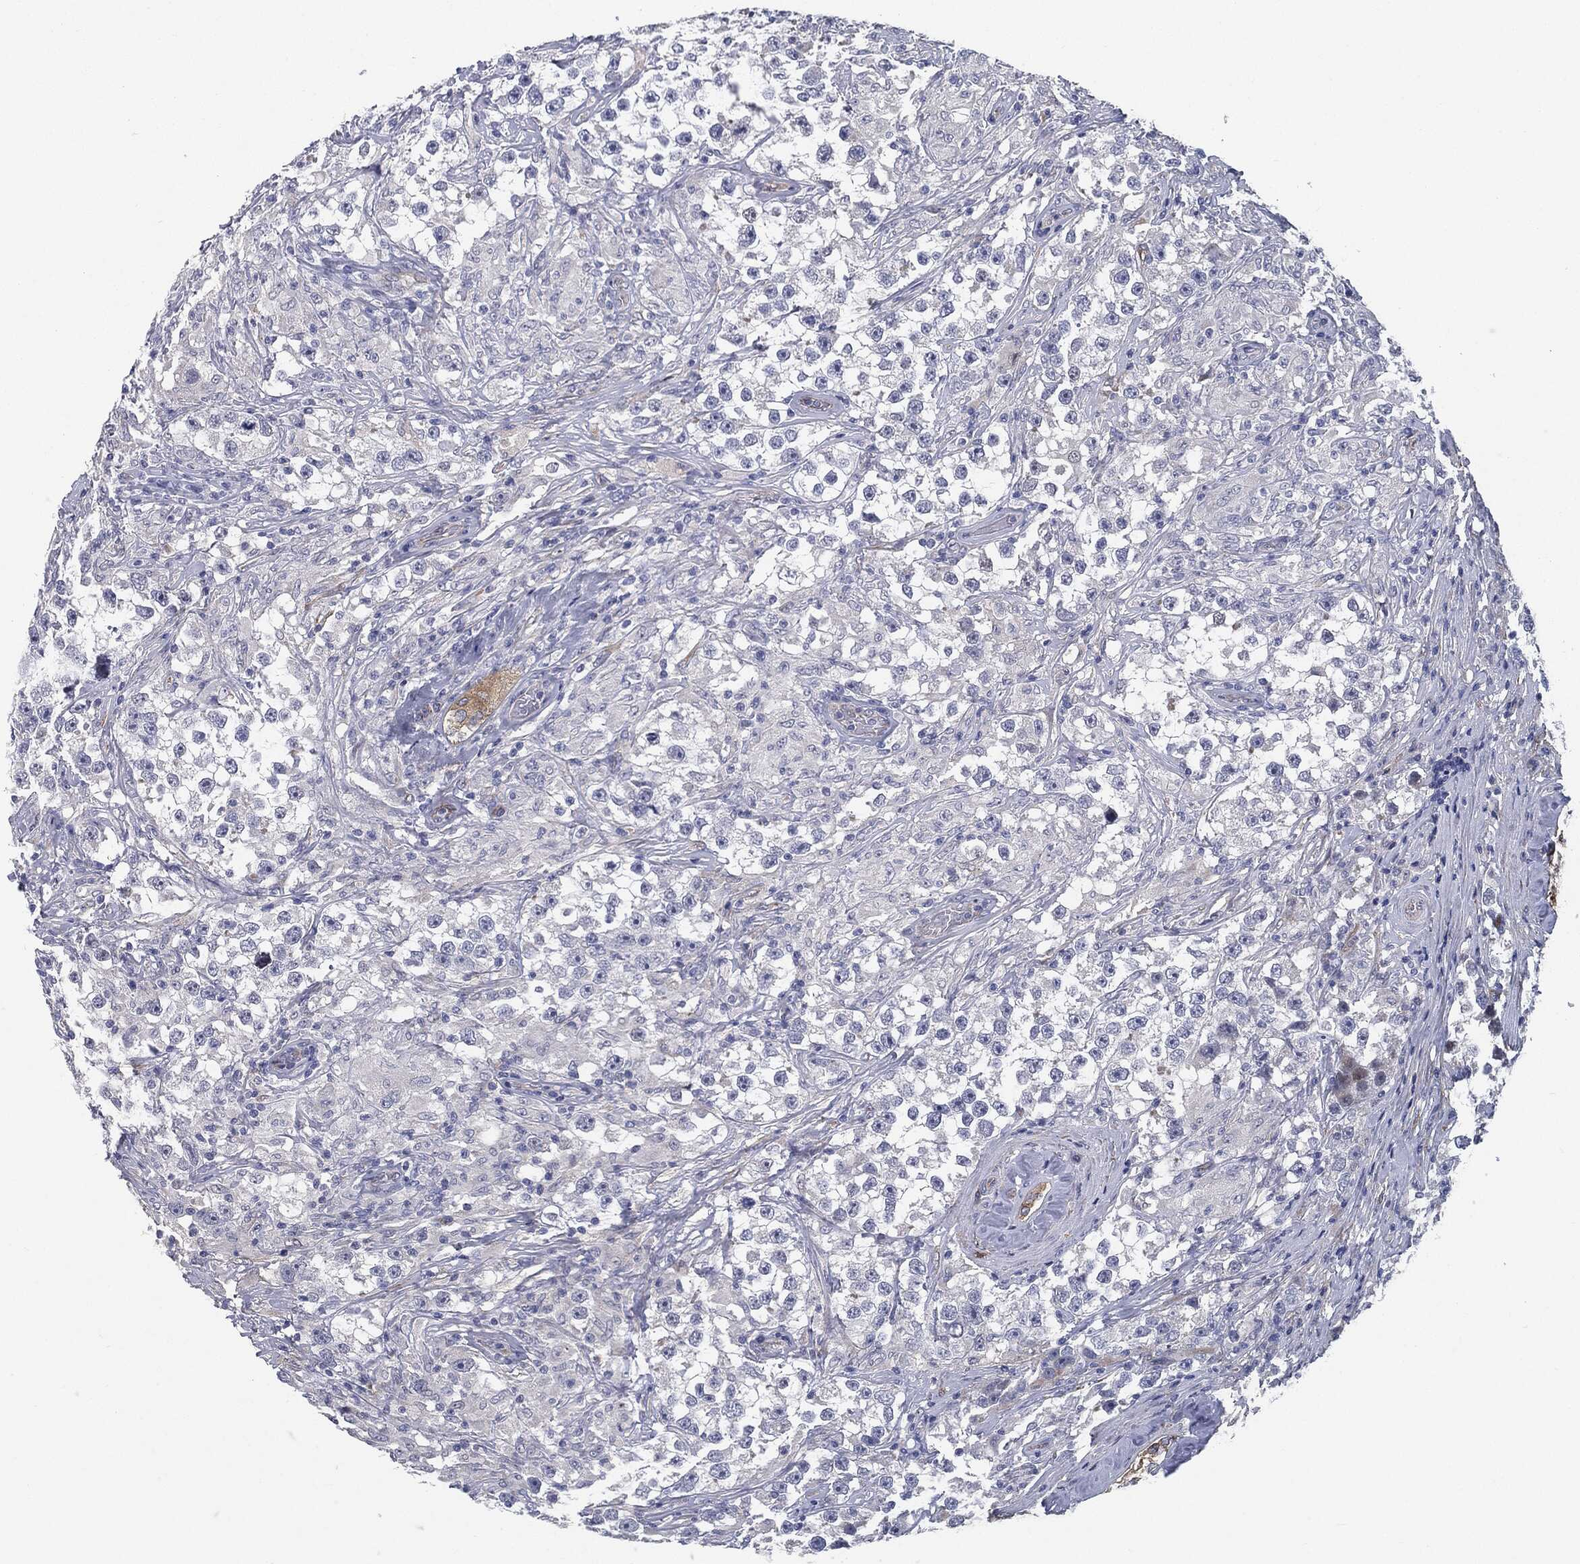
{"staining": {"intensity": "negative", "quantity": "none", "location": "none"}, "tissue": "testis cancer", "cell_type": "Tumor cells", "image_type": "cancer", "snomed": [{"axis": "morphology", "description": "Seminoma, NOS"}, {"axis": "topography", "description": "Testis"}], "caption": "Immunohistochemistry (IHC) micrograph of human testis cancer stained for a protein (brown), which demonstrates no positivity in tumor cells.", "gene": "KRT5", "patient": {"sex": "male", "age": 46}}